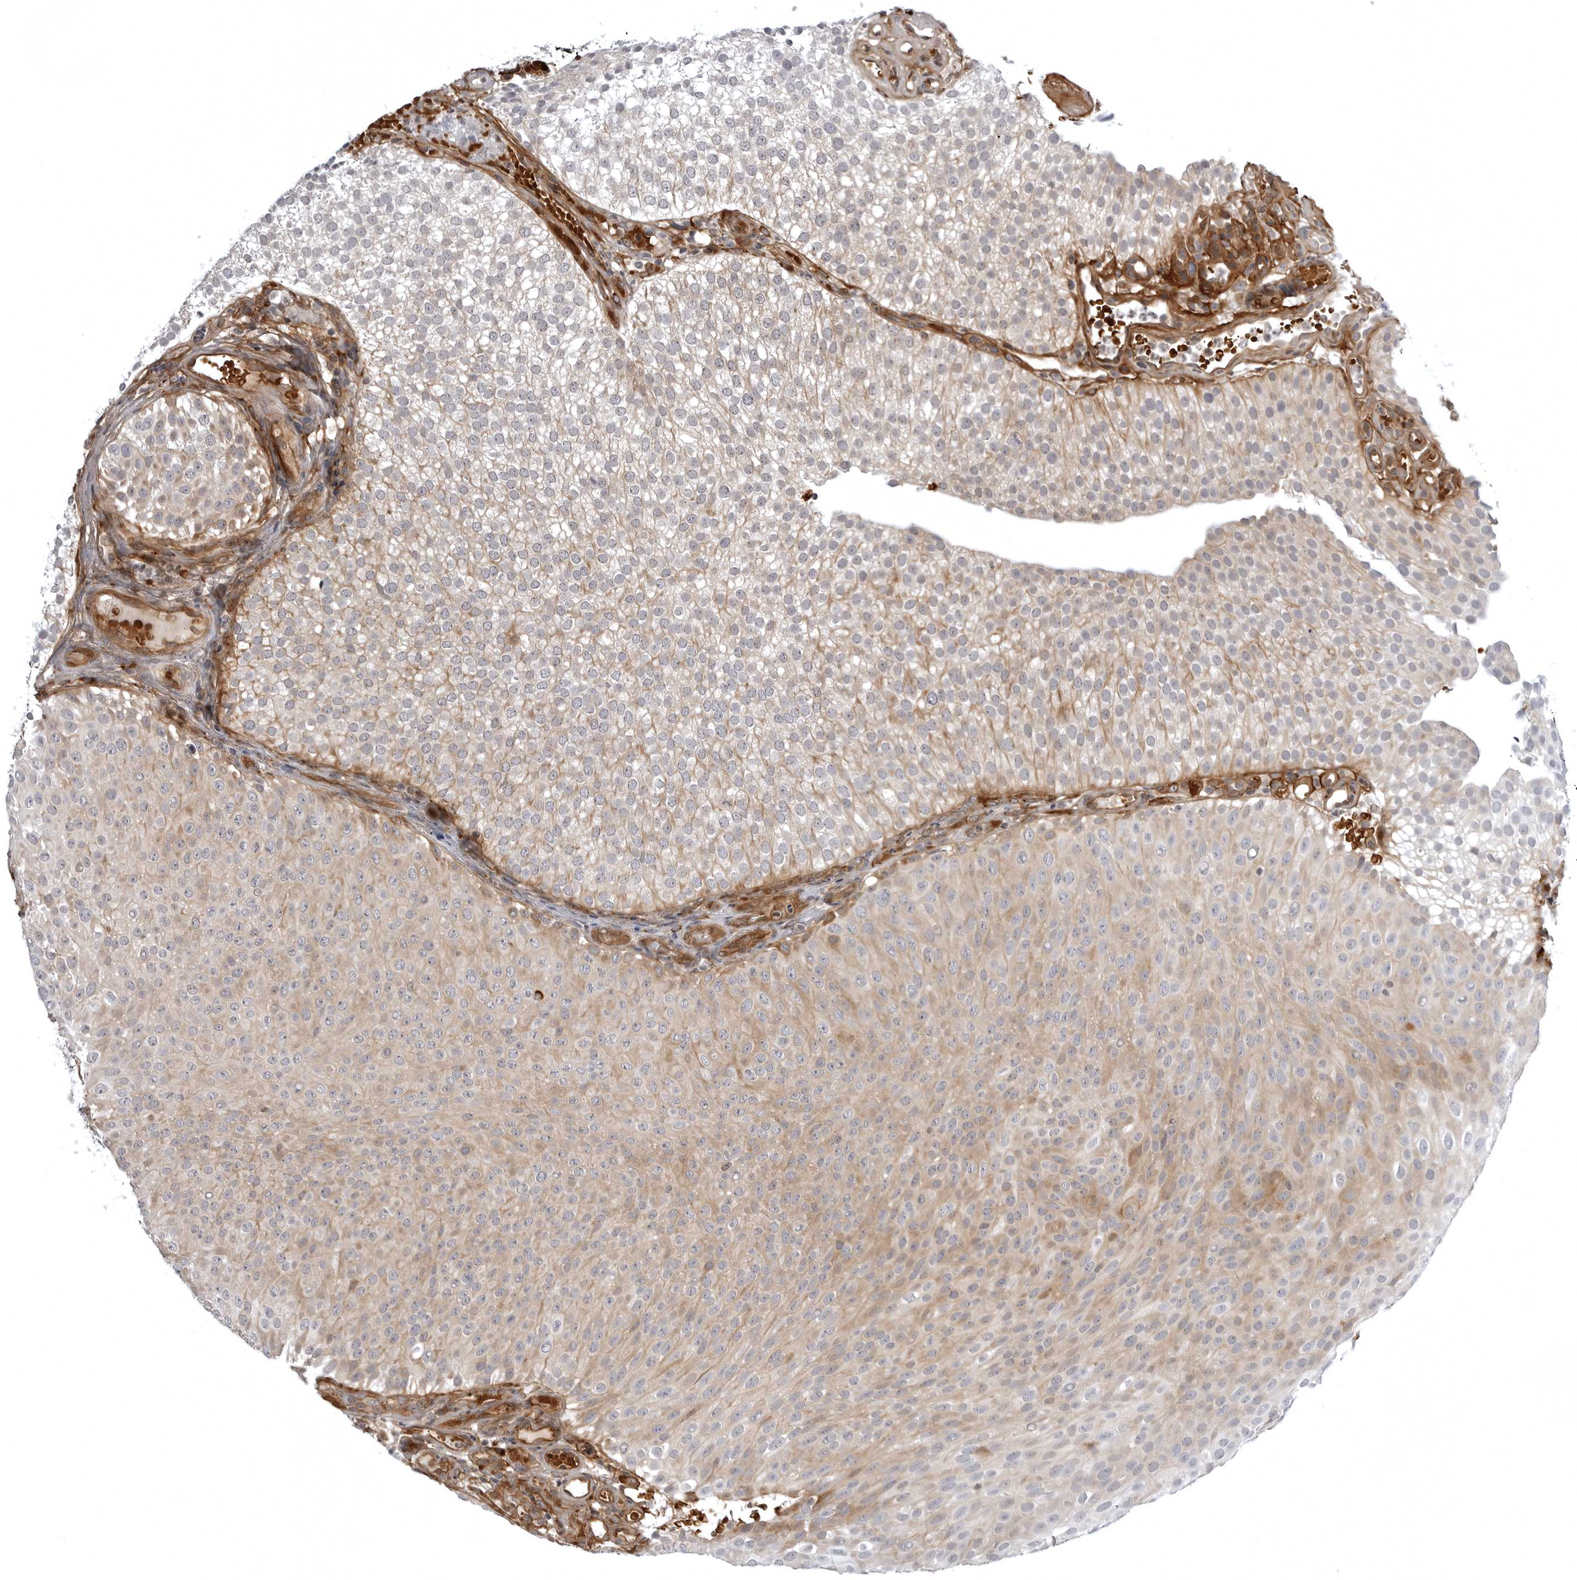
{"staining": {"intensity": "weak", "quantity": ">75%", "location": "cytoplasmic/membranous"}, "tissue": "urothelial cancer", "cell_type": "Tumor cells", "image_type": "cancer", "snomed": [{"axis": "morphology", "description": "Urothelial carcinoma, Low grade"}, {"axis": "topography", "description": "Urinary bladder"}], "caption": "Human urothelial cancer stained with a brown dye demonstrates weak cytoplasmic/membranous positive expression in about >75% of tumor cells.", "gene": "ARL5A", "patient": {"sex": "male", "age": 78}}